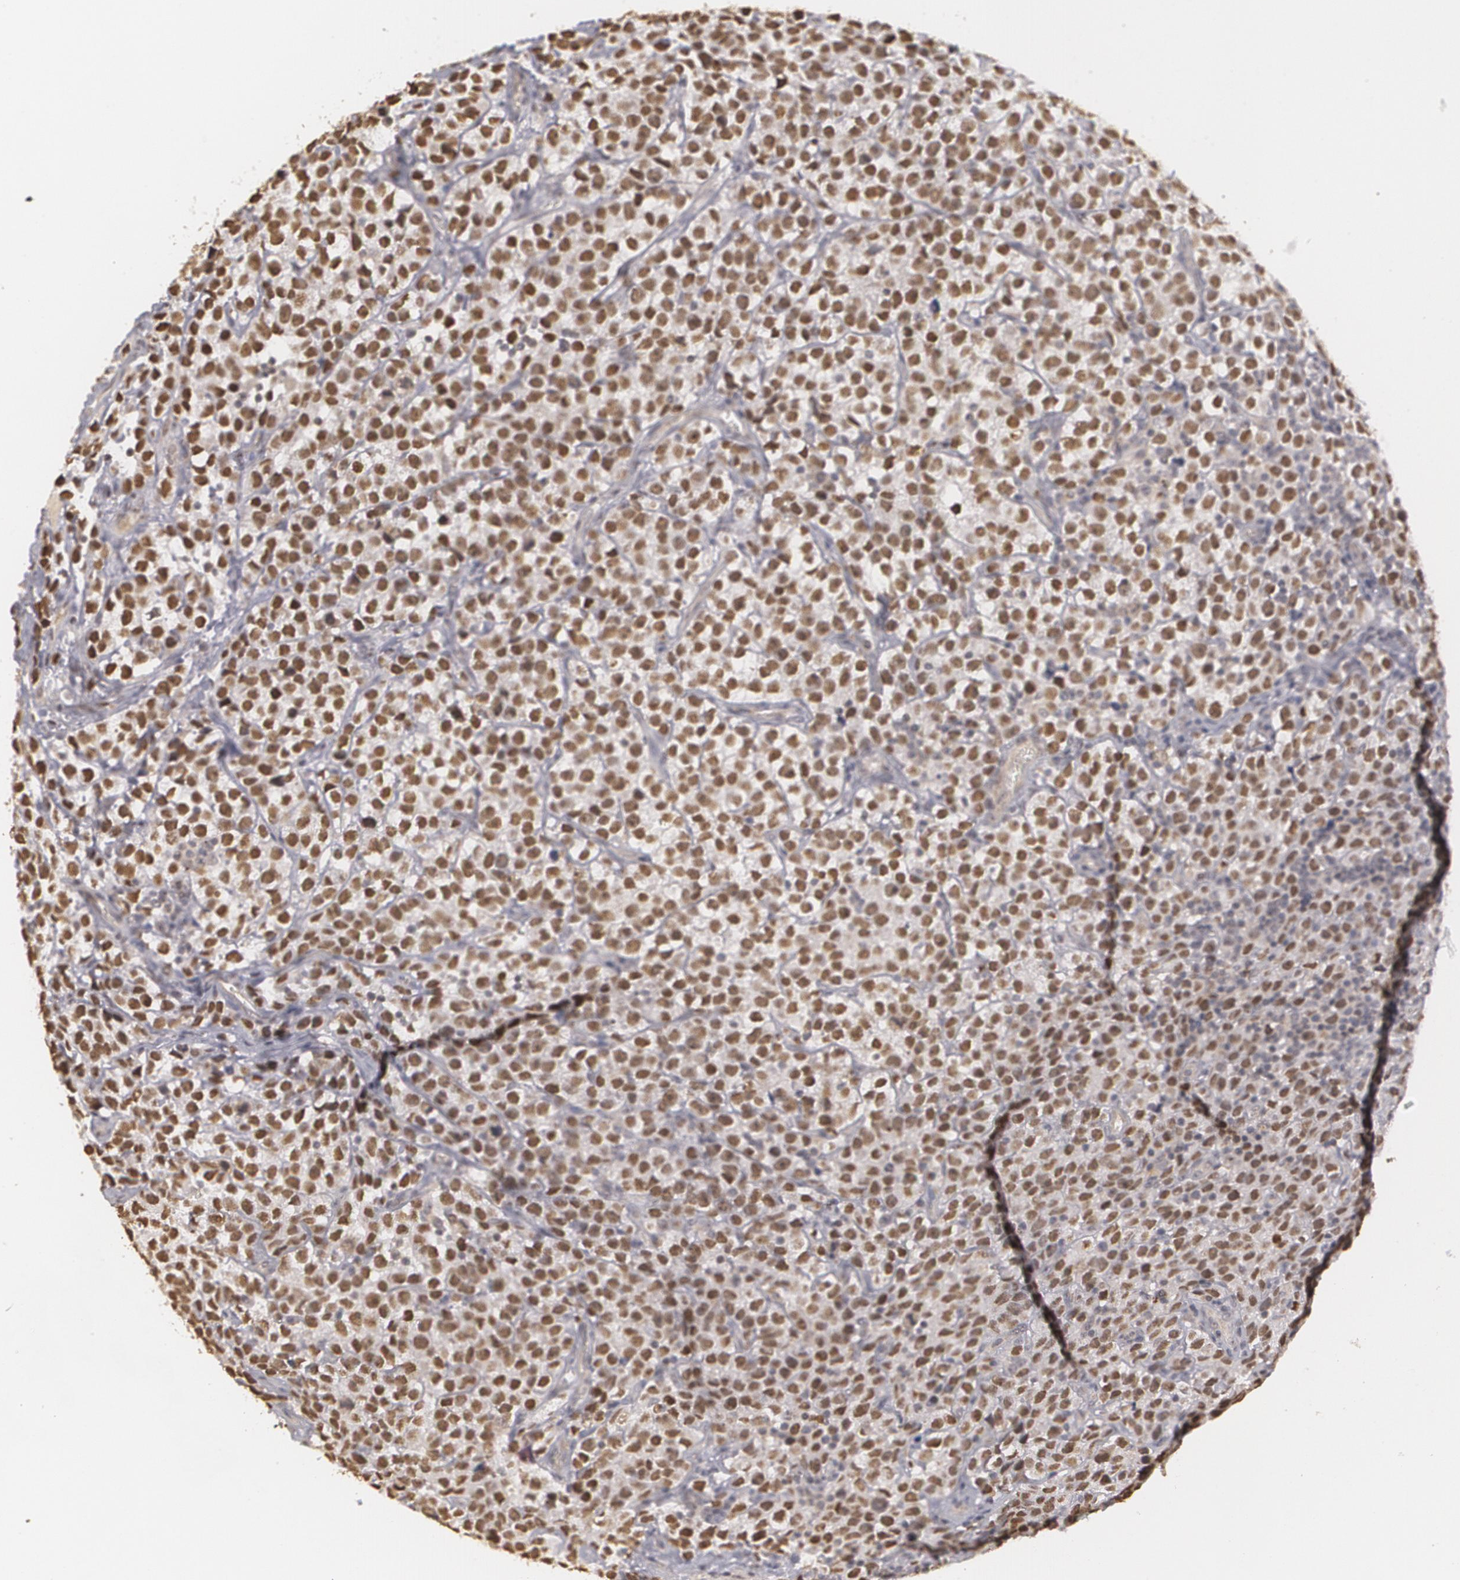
{"staining": {"intensity": "weak", "quantity": ">75%", "location": "nuclear"}, "tissue": "testis cancer", "cell_type": "Tumor cells", "image_type": "cancer", "snomed": [{"axis": "morphology", "description": "Seminoma, NOS"}, {"axis": "topography", "description": "Testis"}], "caption": "Testis seminoma stained with immunohistochemistry (IHC) exhibits weak nuclear positivity in about >75% of tumor cells.", "gene": "RRP7A", "patient": {"sex": "male", "age": 25}}